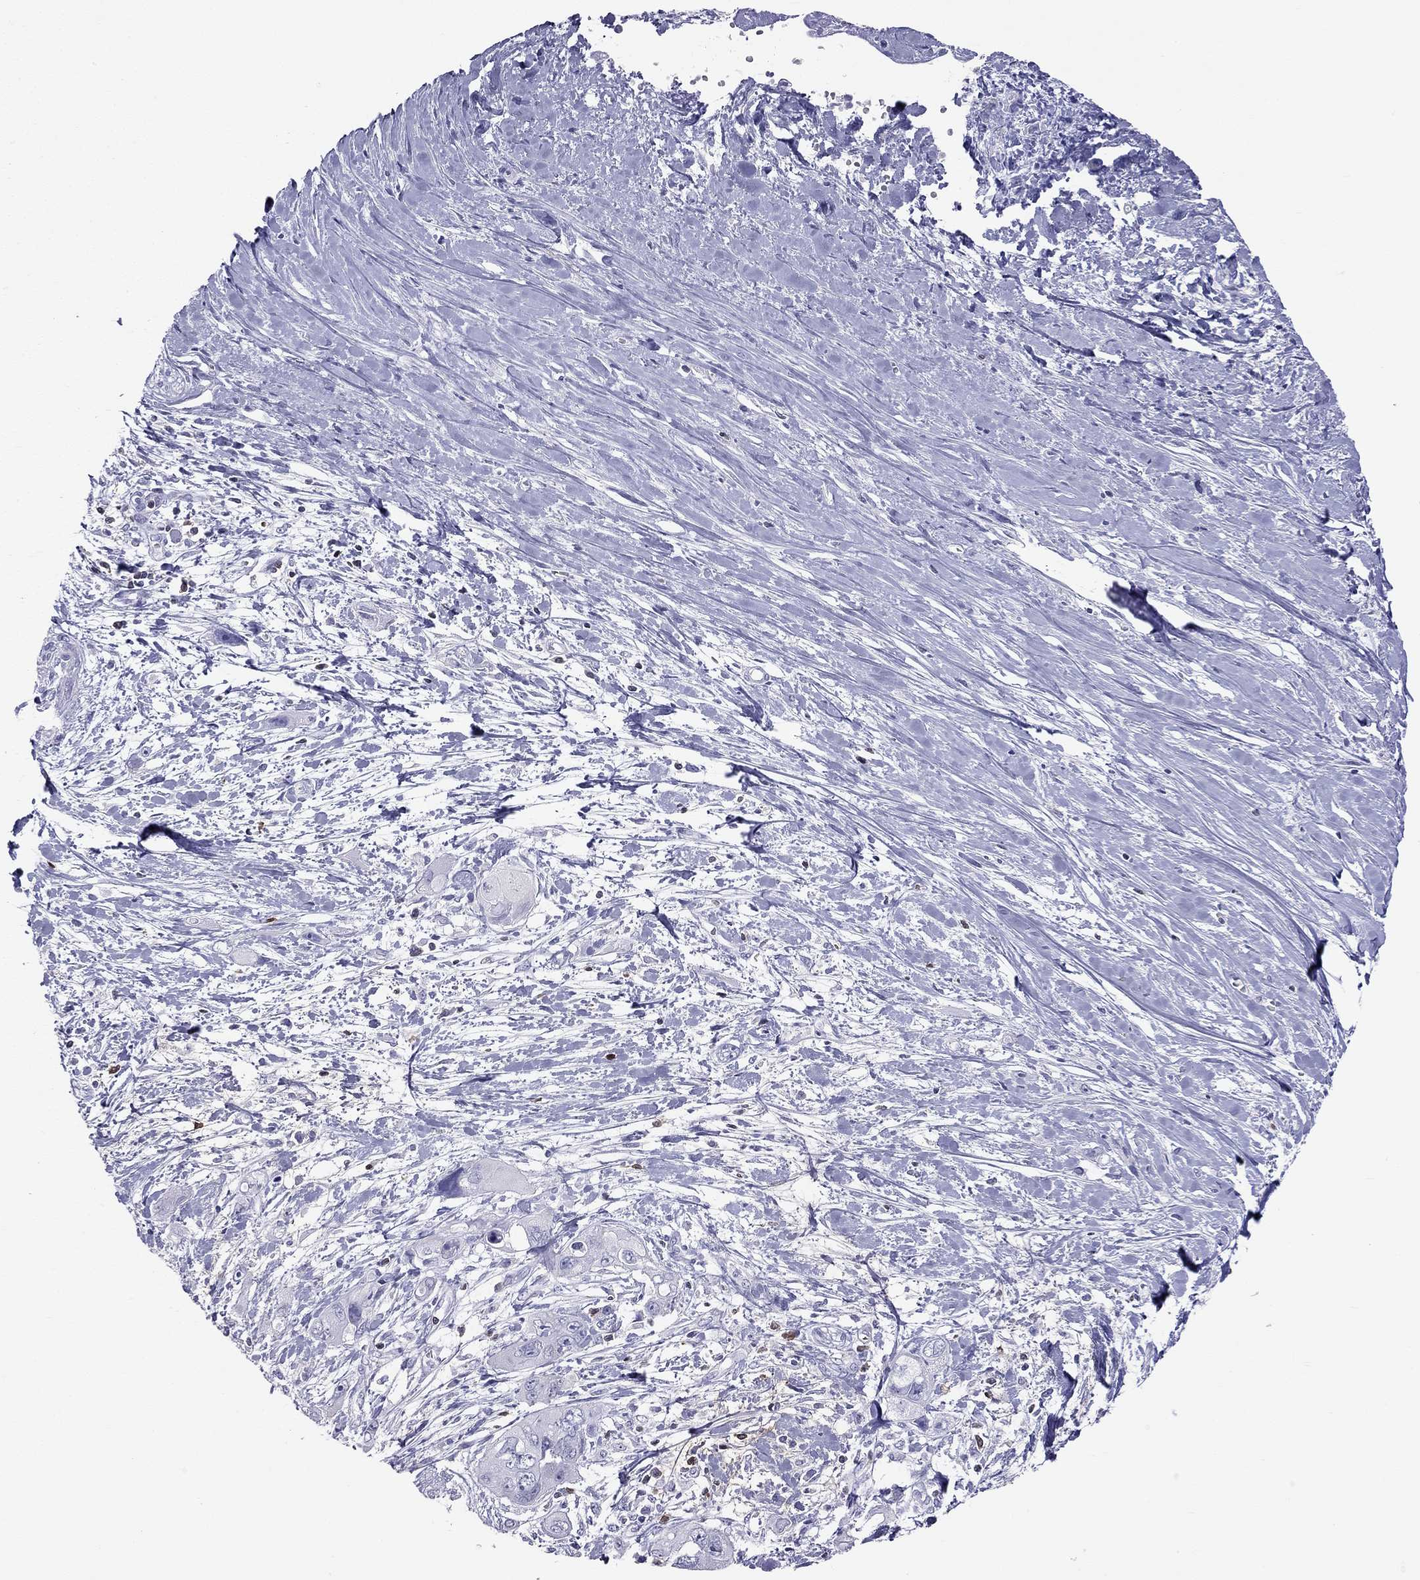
{"staining": {"intensity": "negative", "quantity": "none", "location": "none"}, "tissue": "pancreatic cancer", "cell_type": "Tumor cells", "image_type": "cancer", "snomed": [{"axis": "morphology", "description": "Adenocarcinoma, NOS"}, {"axis": "topography", "description": "Pancreas"}], "caption": "A photomicrograph of adenocarcinoma (pancreatic) stained for a protein exhibits no brown staining in tumor cells.", "gene": "SH2D2A", "patient": {"sex": "male", "age": 47}}